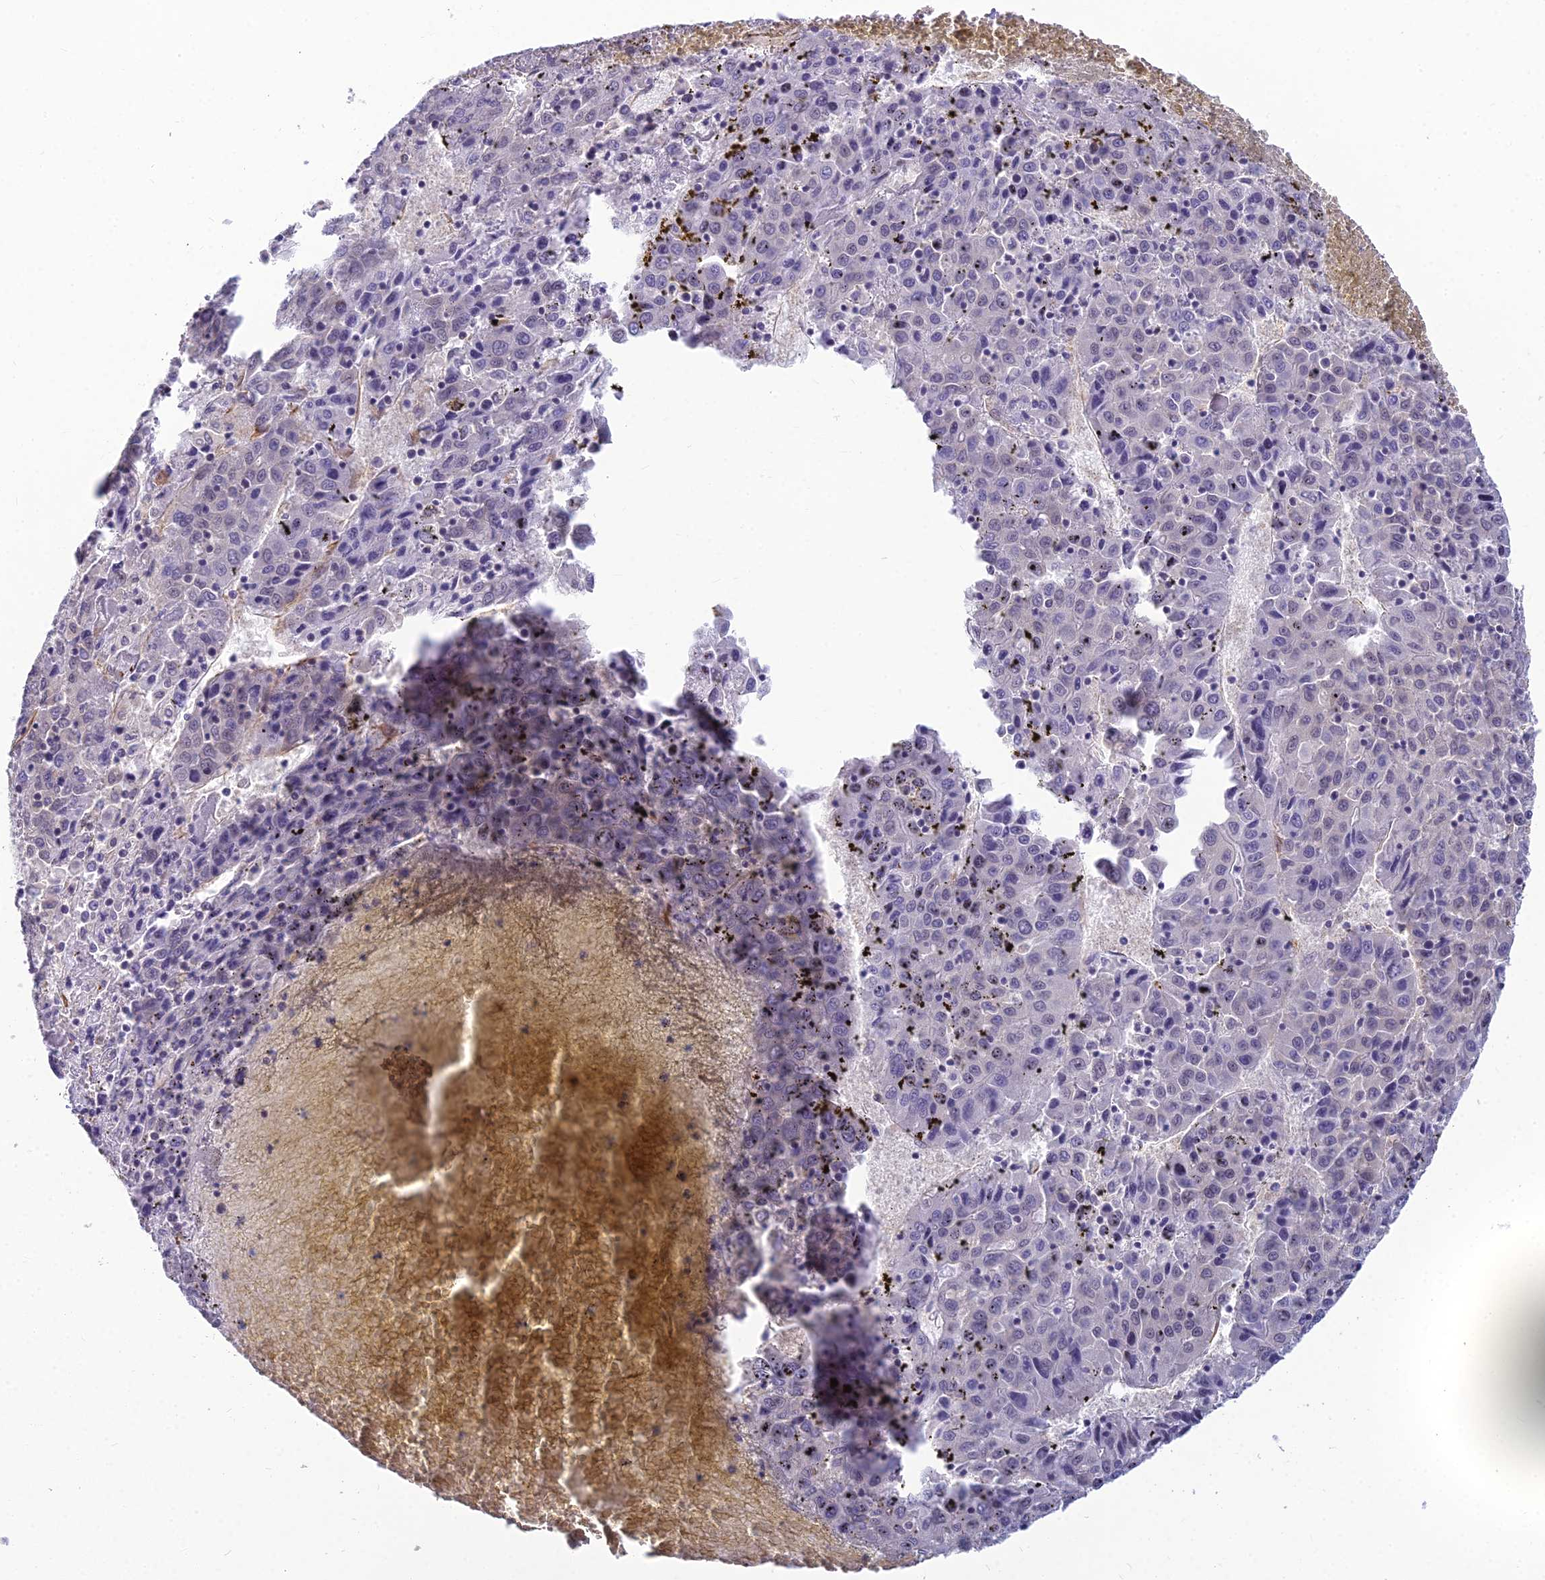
{"staining": {"intensity": "negative", "quantity": "none", "location": "none"}, "tissue": "liver cancer", "cell_type": "Tumor cells", "image_type": "cancer", "snomed": [{"axis": "morphology", "description": "Carcinoma, Hepatocellular, NOS"}, {"axis": "topography", "description": "Liver"}], "caption": "Tumor cells show no significant expression in liver cancer (hepatocellular carcinoma). (Brightfield microscopy of DAB immunohistochemistry (IHC) at high magnification).", "gene": "RGL3", "patient": {"sex": "female", "age": 53}}